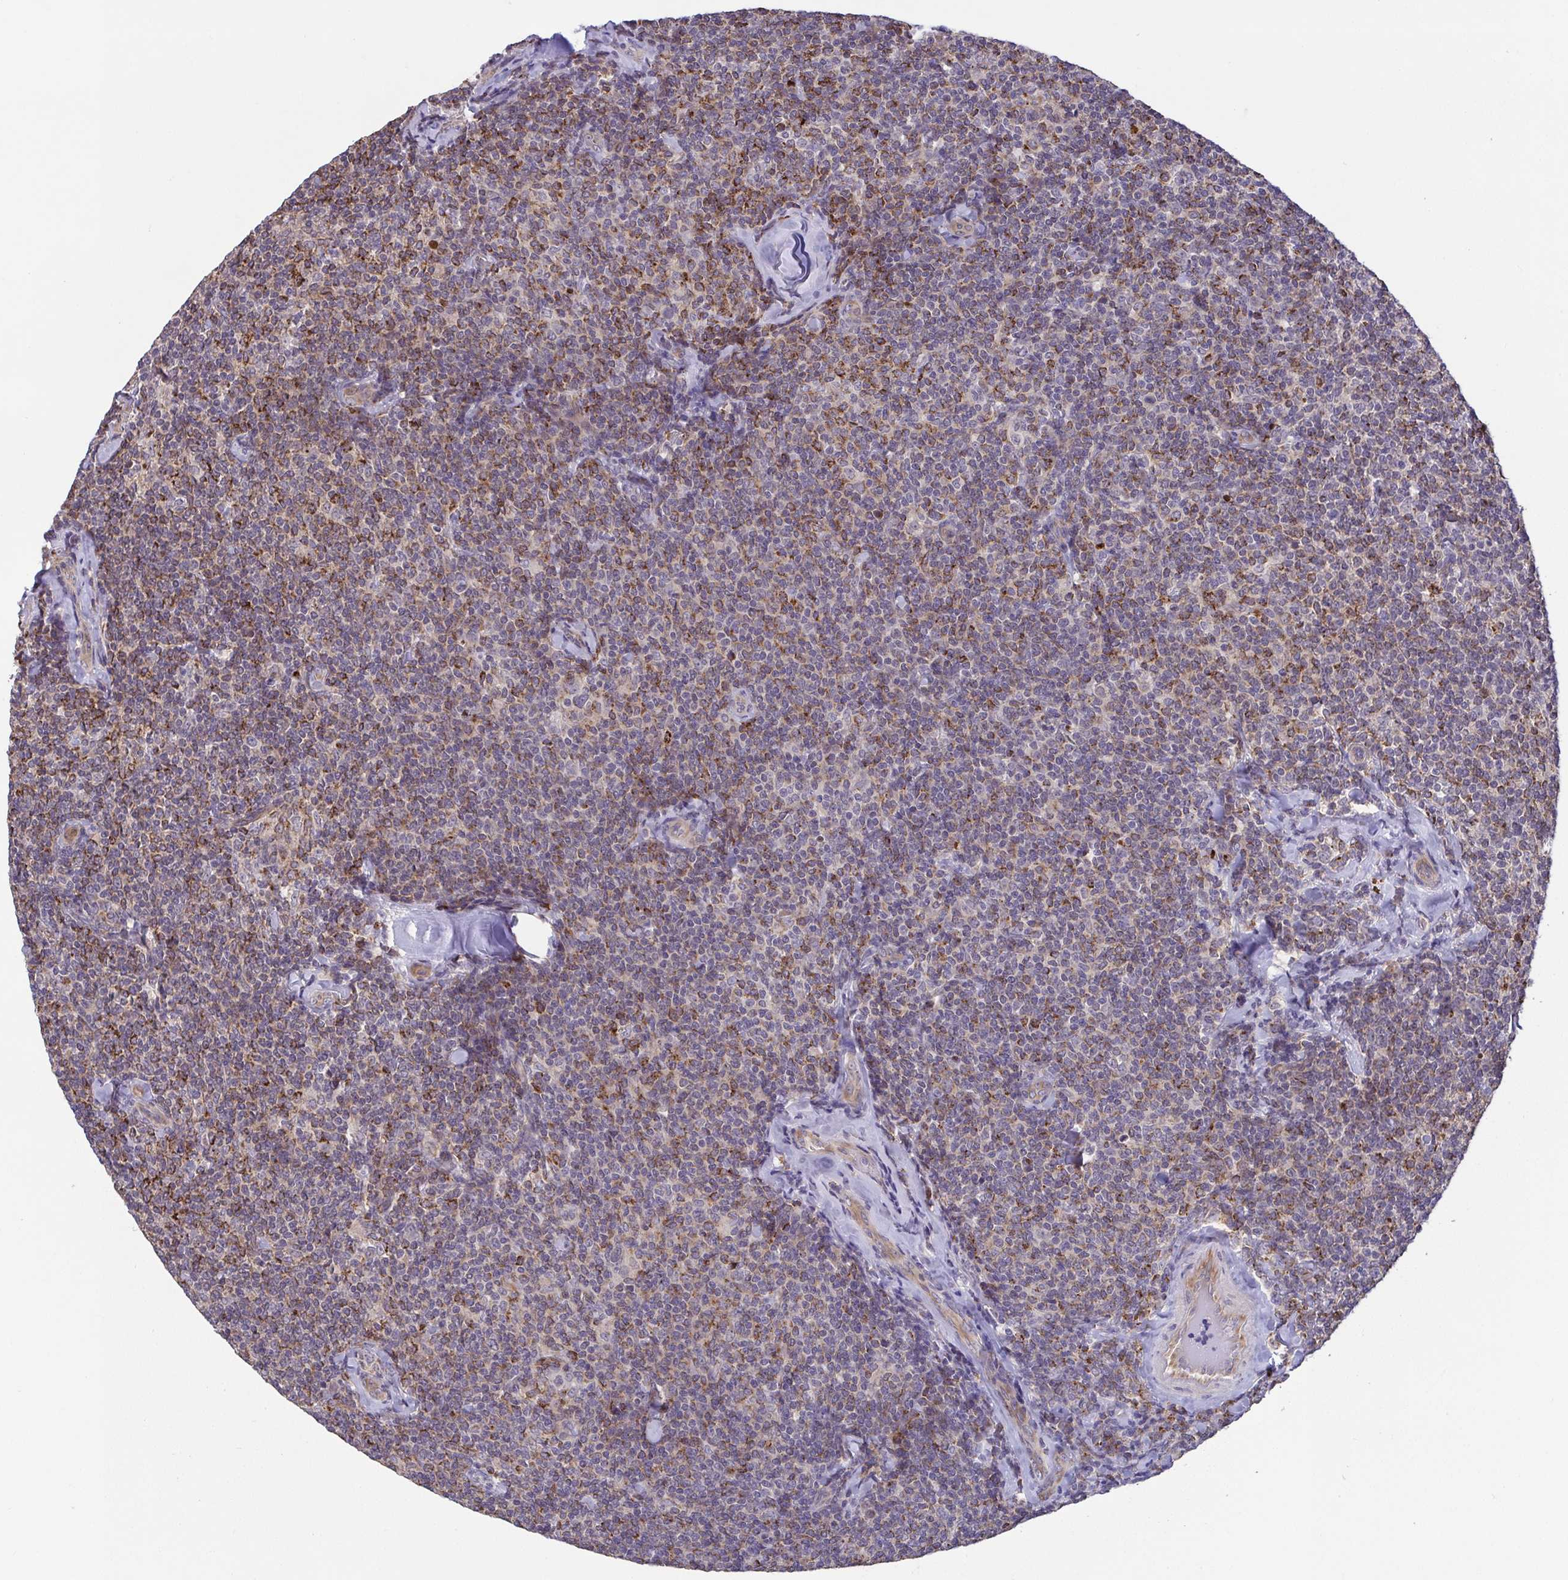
{"staining": {"intensity": "moderate", "quantity": "25%-75%", "location": "cytoplasmic/membranous"}, "tissue": "lymphoma", "cell_type": "Tumor cells", "image_type": "cancer", "snomed": [{"axis": "morphology", "description": "Malignant lymphoma, non-Hodgkin's type, Low grade"}, {"axis": "topography", "description": "Lymph node"}], "caption": "High-magnification brightfield microscopy of malignant lymphoma, non-Hodgkin's type (low-grade) stained with DAB (brown) and counterstained with hematoxylin (blue). tumor cells exhibit moderate cytoplasmic/membranous staining is identified in about25%-75% of cells.", "gene": "OSBPL7", "patient": {"sex": "female", "age": 56}}